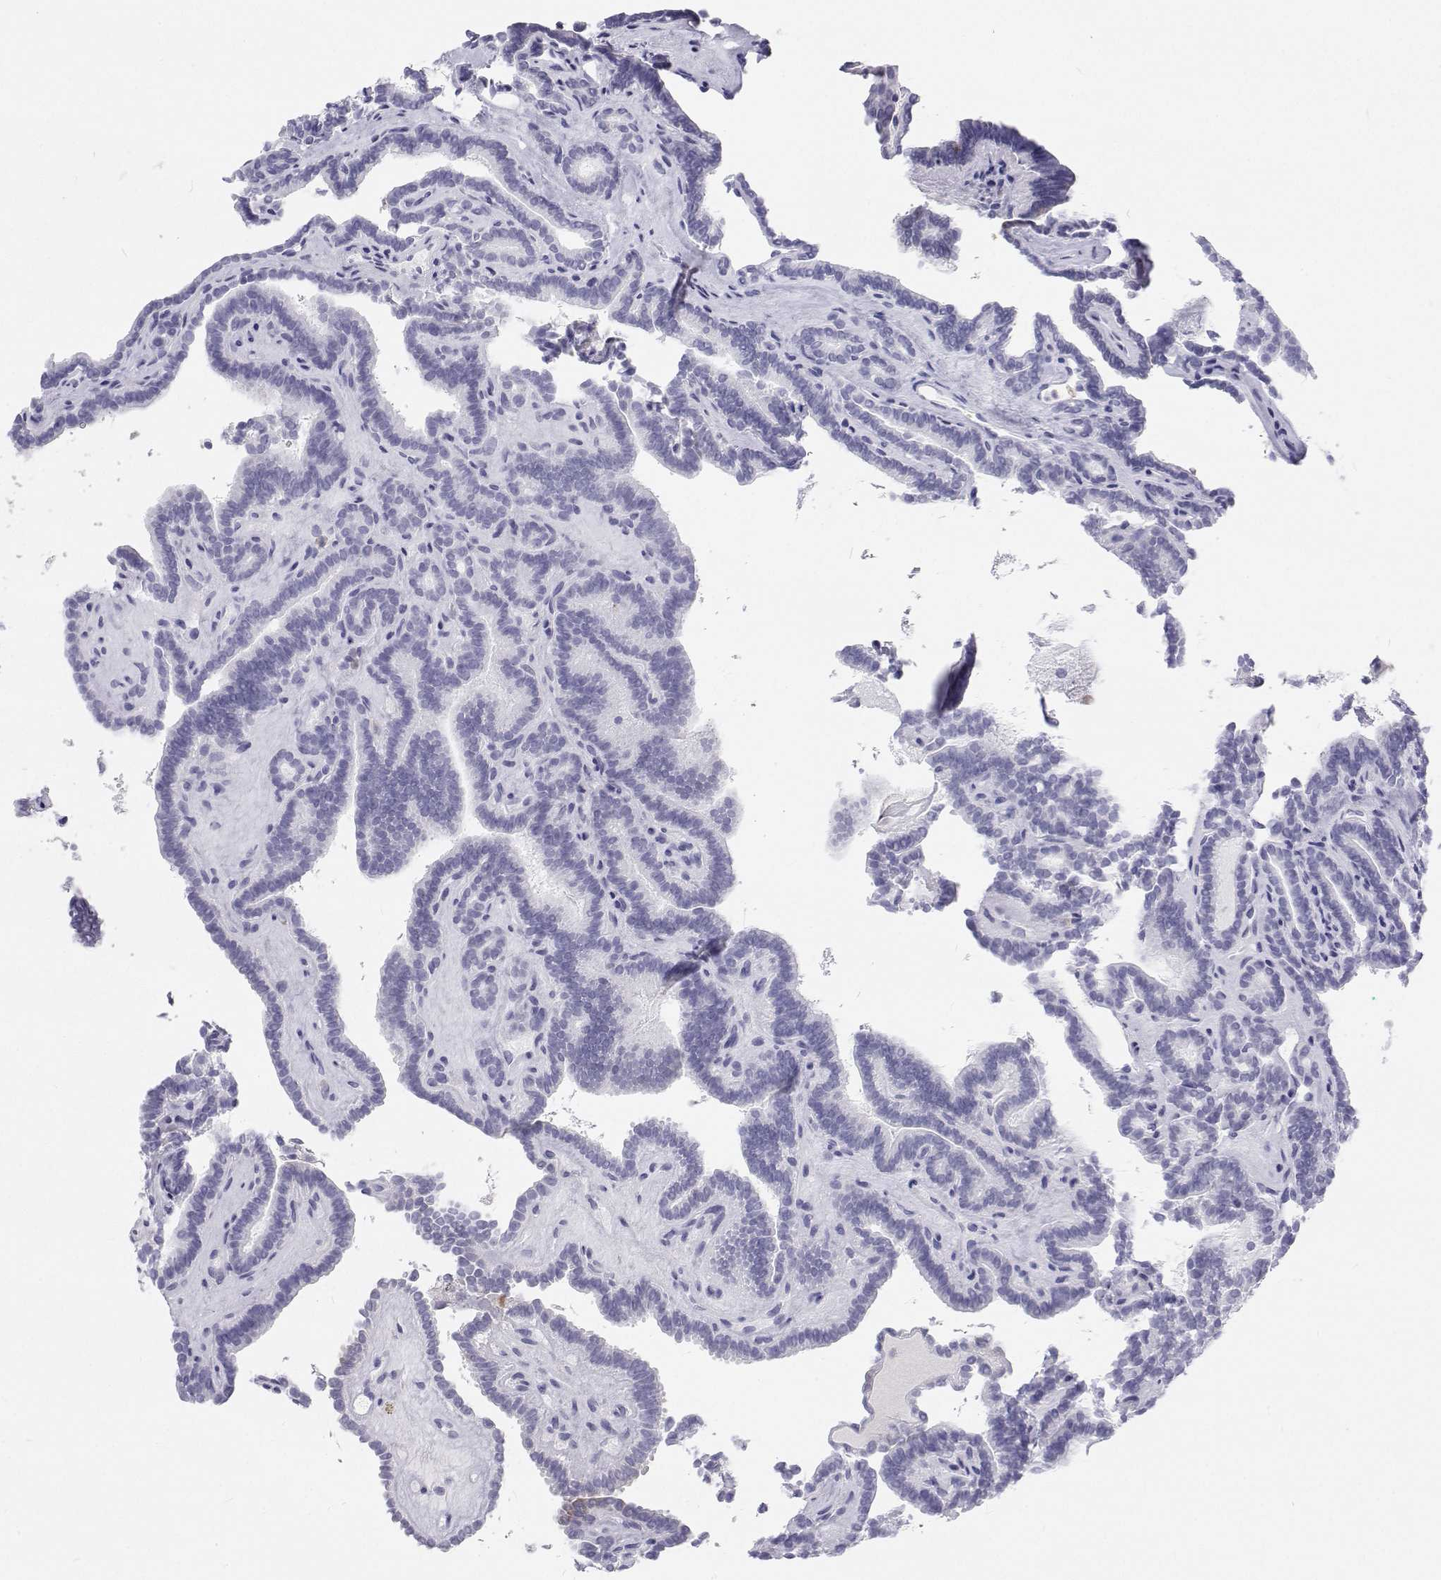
{"staining": {"intensity": "negative", "quantity": "none", "location": "none"}, "tissue": "thyroid cancer", "cell_type": "Tumor cells", "image_type": "cancer", "snomed": [{"axis": "morphology", "description": "Papillary adenocarcinoma, NOS"}, {"axis": "topography", "description": "Thyroid gland"}], "caption": "Immunohistochemical staining of human thyroid cancer (papillary adenocarcinoma) reveals no significant staining in tumor cells.", "gene": "SFTPB", "patient": {"sex": "female", "age": 21}}